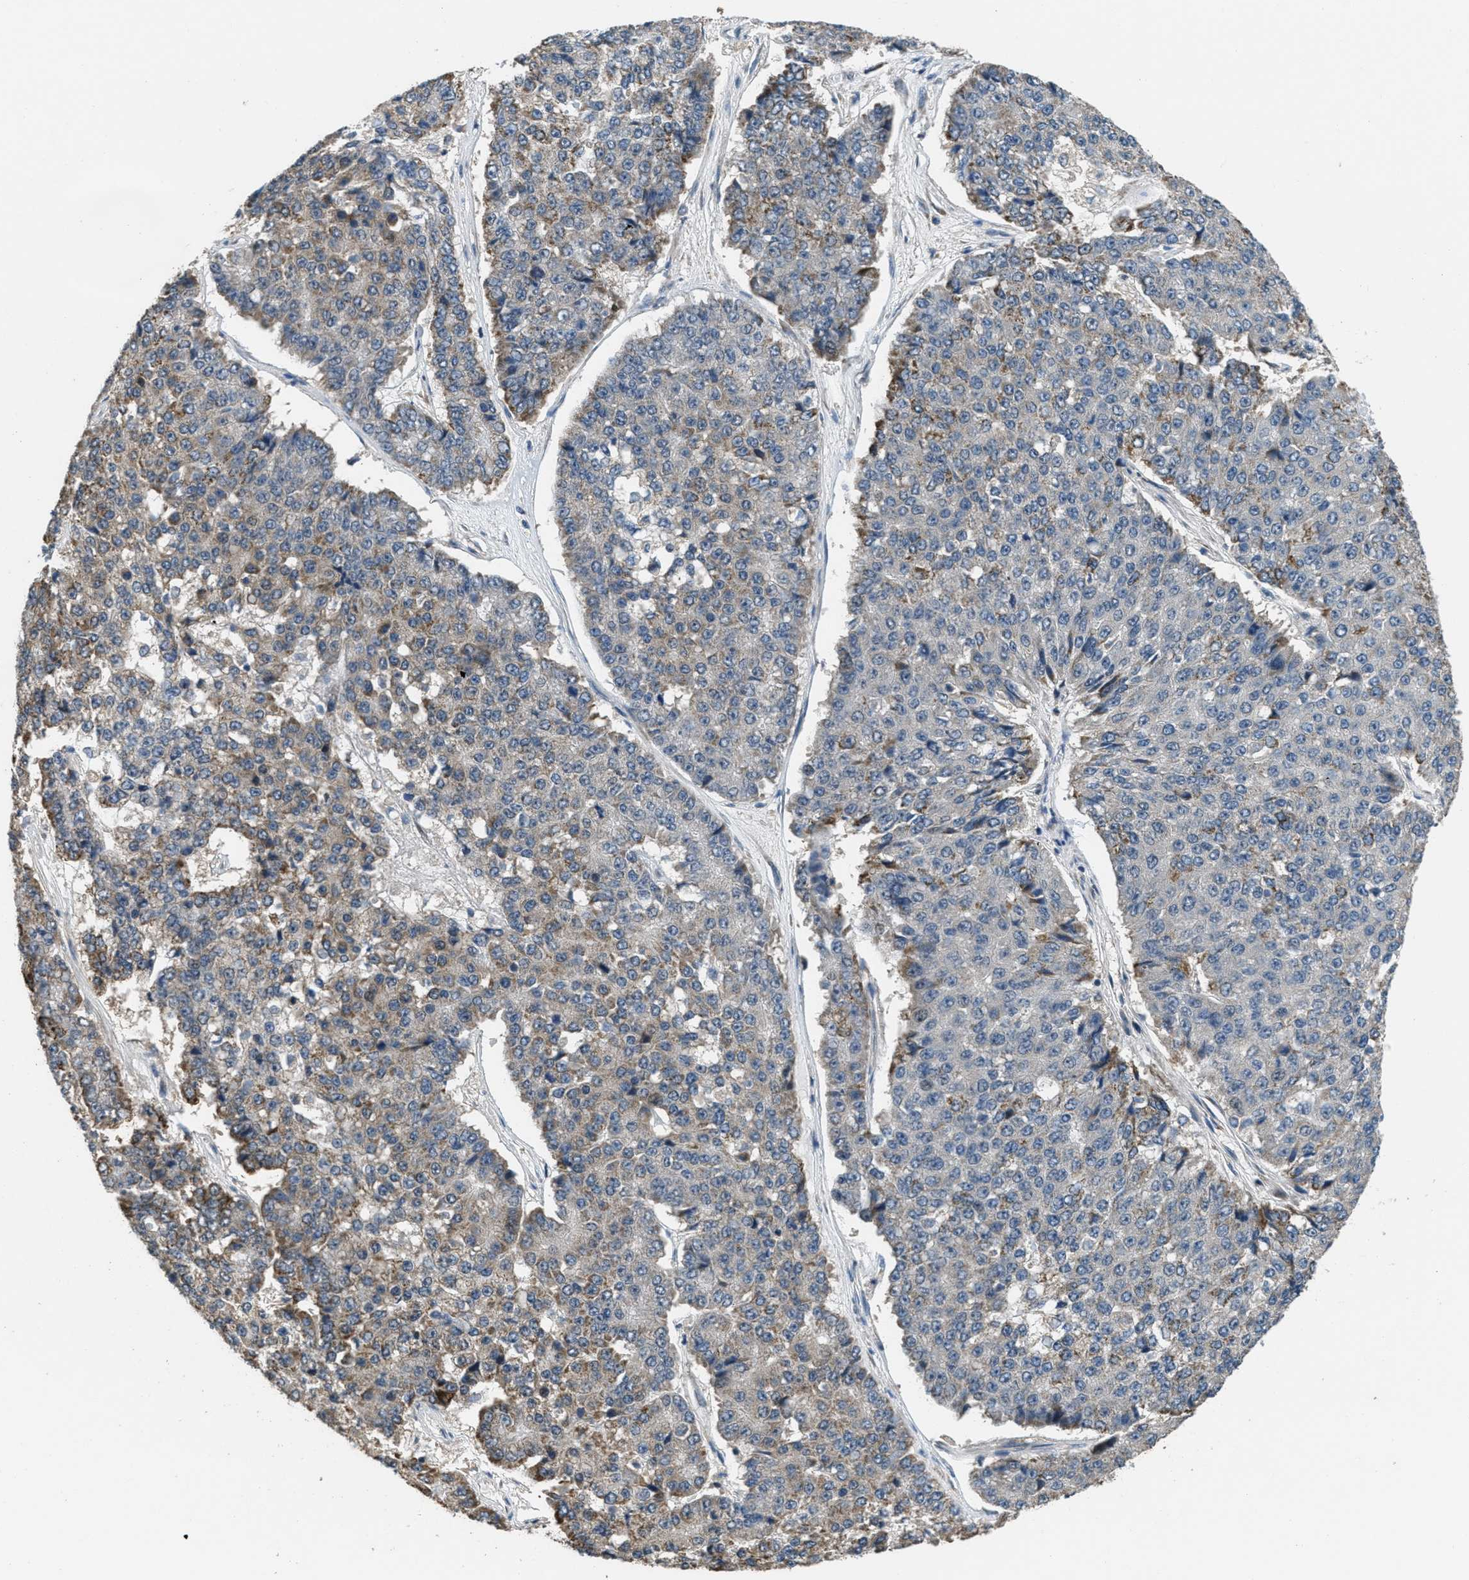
{"staining": {"intensity": "moderate", "quantity": "<25%", "location": "cytoplasmic/membranous"}, "tissue": "pancreatic cancer", "cell_type": "Tumor cells", "image_type": "cancer", "snomed": [{"axis": "morphology", "description": "Adenocarcinoma, NOS"}, {"axis": "topography", "description": "Pancreas"}], "caption": "High-magnification brightfield microscopy of pancreatic cancer stained with DAB (3,3'-diaminobenzidine) (brown) and counterstained with hematoxylin (blue). tumor cells exhibit moderate cytoplasmic/membranous expression is appreciated in about<25% of cells. The protein is stained brown, and the nuclei are stained in blue (DAB IHC with brightfield microscopy, high magnification).", "gene": "NAT1", "patient": {"sex": "male", "age": 50}}